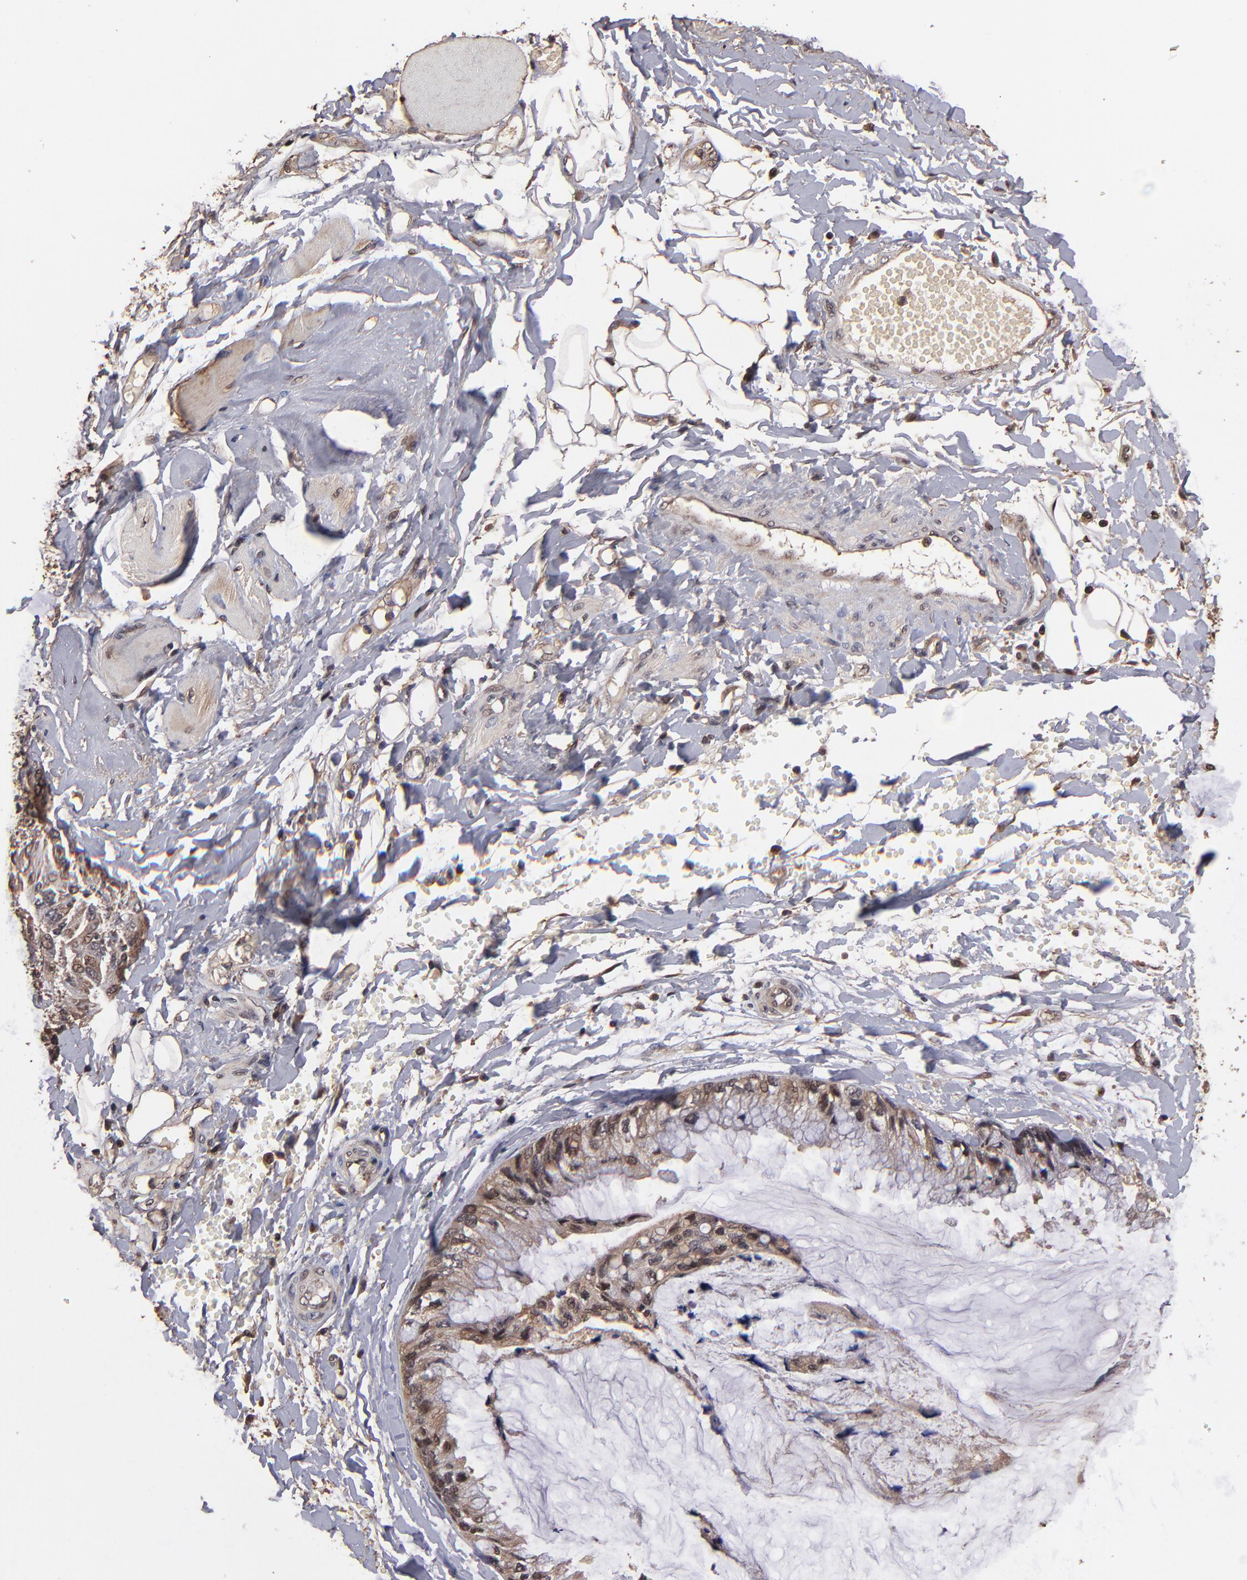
{"staining": {"intensity": "weak", "quantity": ">75%", "location": "cytoplasmic/membranous"}, "tissue": "ovarian cancer", "cell_type": "Tumor cells", "image_type": "cancer", "snomed": [{"axis": "morphology", "description": "Cystadenocarcinoma, mucinous, NOS"}, {"axis": "topography", "description": "Ovary"}], "caption": "Mucinous cystadenocarcinoma (ovarian) stained with a brown dye exhibits weak cytoplasmic/membranous positive staining in about >75% of tumor cells.", "gene": "NFE2L2", "patient": {"sex": "female", "age": 39}}